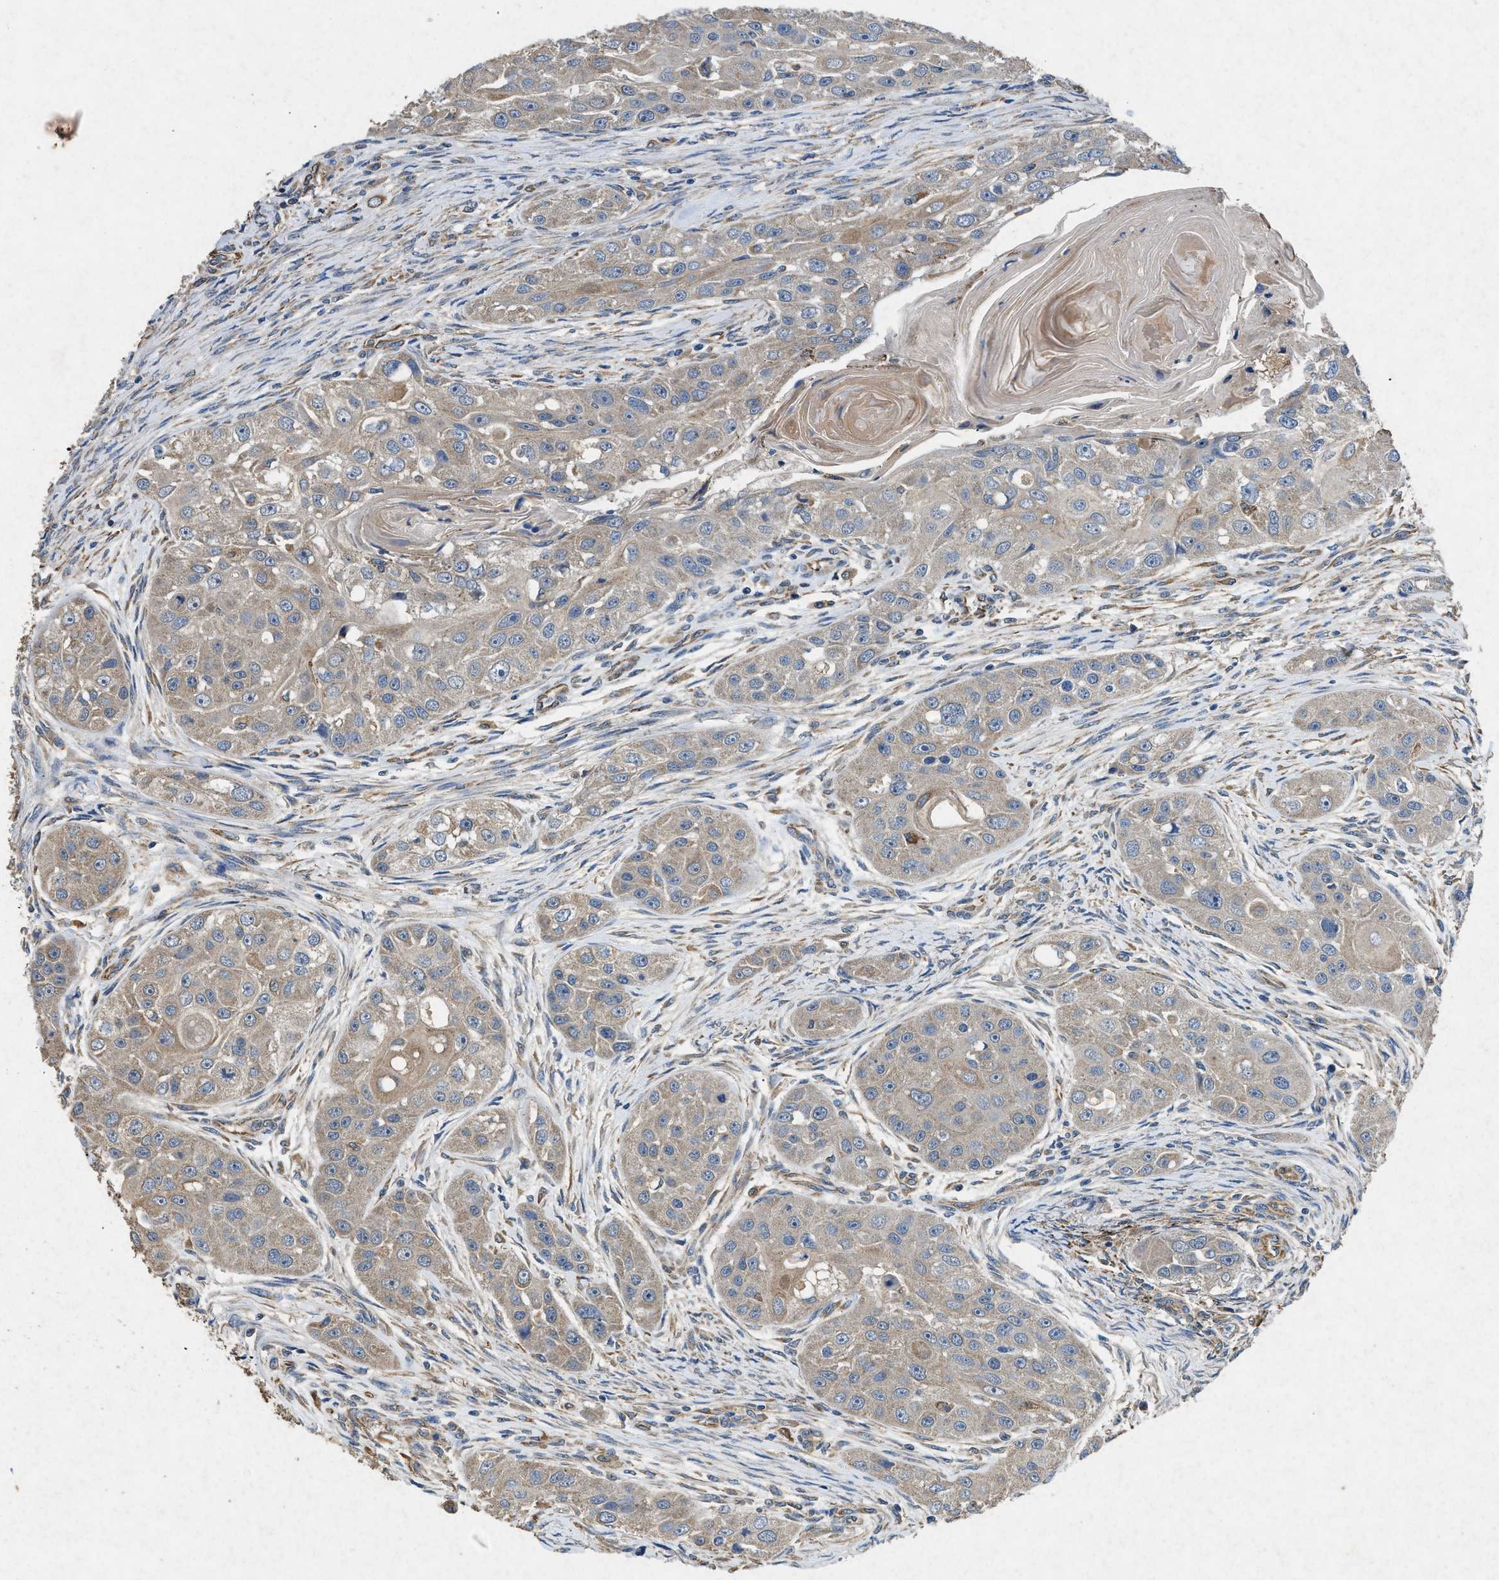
{"staining": {"intensity": "weak", "quantity": ">75%", "location": "cytoplasmic/membranous"}, "tissue": "head and neck cancer", "cell_type": "Tumor cells", "image_type": "cancer", "snomed": [{"axis": "morphology", "description": "Normal tissue, NOS"}, {"axis": "morphology", "description": "Squamous cell carcinoma, NOS"}, {"axis": "topography", "description": "Skeletal muscle"}, {"axis": "topography", "description": "Head-Neck"}], "caption": "Immunohistochemistry image of squamous cell carcinoma (head and neck) stained for a protein (brown), which reveals low levels of weak cytoplasmic/membranous expression in about >75% of tumor cells.", "gene": "CDK15", "patient": {"sex": "male", "age": 51}}